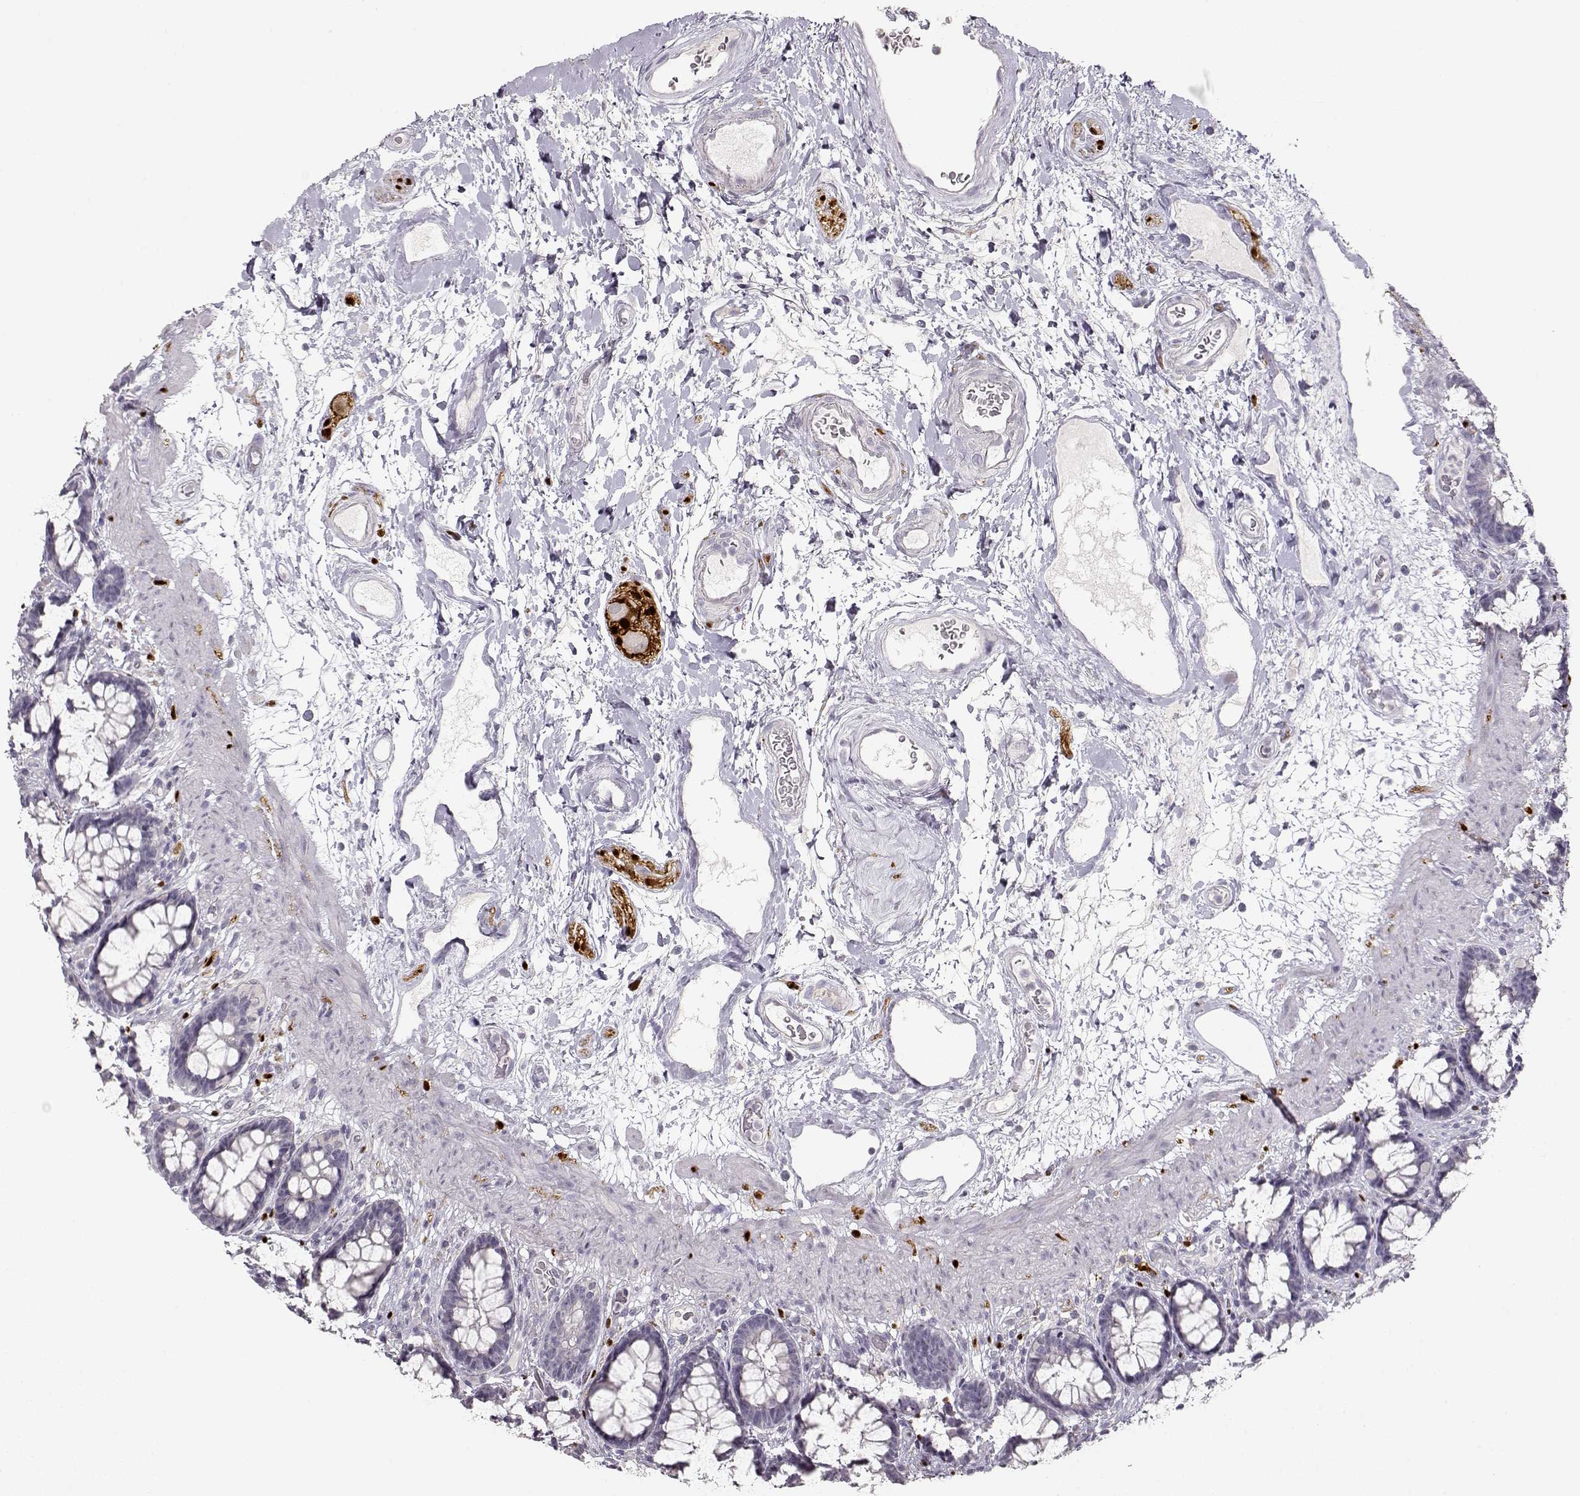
{"staining": {"intensity": "negative", "quantity": "none", "location": "none"}, "tissue": "rectum", "cell_type": "Glandular cells", "image_type": "normal", "snomed": [{"axis": "morphology", "description": "Normal tissue, NOS"}, {"axis": "topography", "description": "Rectum"}], "caption": "A high-resolution micrograph shows IHC staining of normal rectum, which displays no significant staining in glandular cells.", "gene": "S100B", "patient": {"sex": "male", "age": 72}}